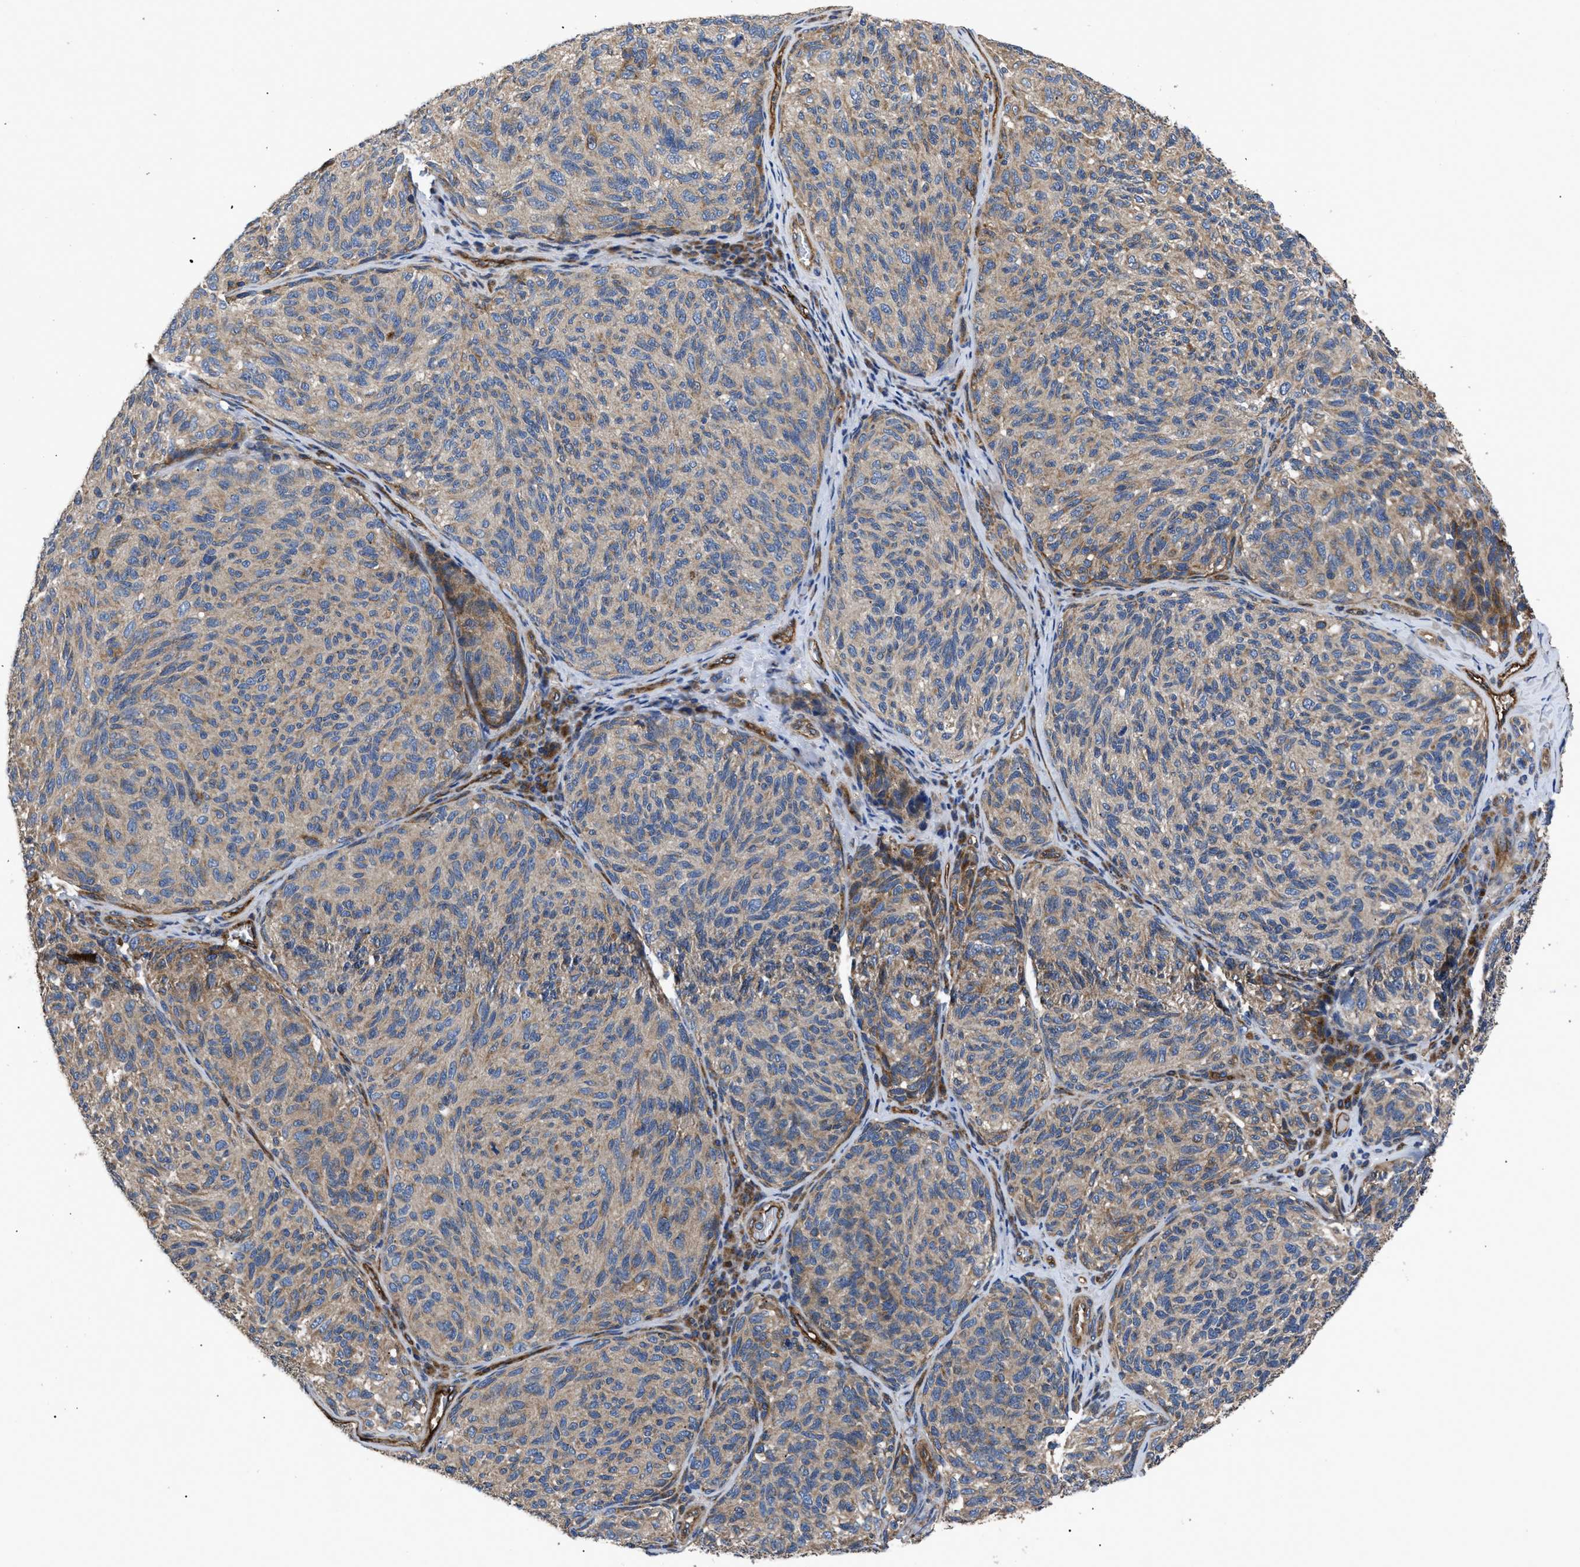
{"staining": {"intensity": "weak", "quantity": "25%-75%", "location": "cytoplasmic/membranous"}, "tissue": "melanoma", "cell_type": "Tumor cells", "image_type": "cancer", "snomed": [{"axis": "morphology", "description": "Malignant melanoma, NOS"}, {"axis": "topography", "description": "Skin"}], "caption": "The photomicrograph exhibits immunohistochemical staining of malignant melanoma. There is weak cytoplasmic/membranous positivity is appreciated in approximately 25%-75% of tumor cells. (DAB (3,3'-diaminobenzidine) IHC with brightfield microscopy, high magnification).", "gene": "NT5E", "patient": {"sex": "female", "age": 73}}